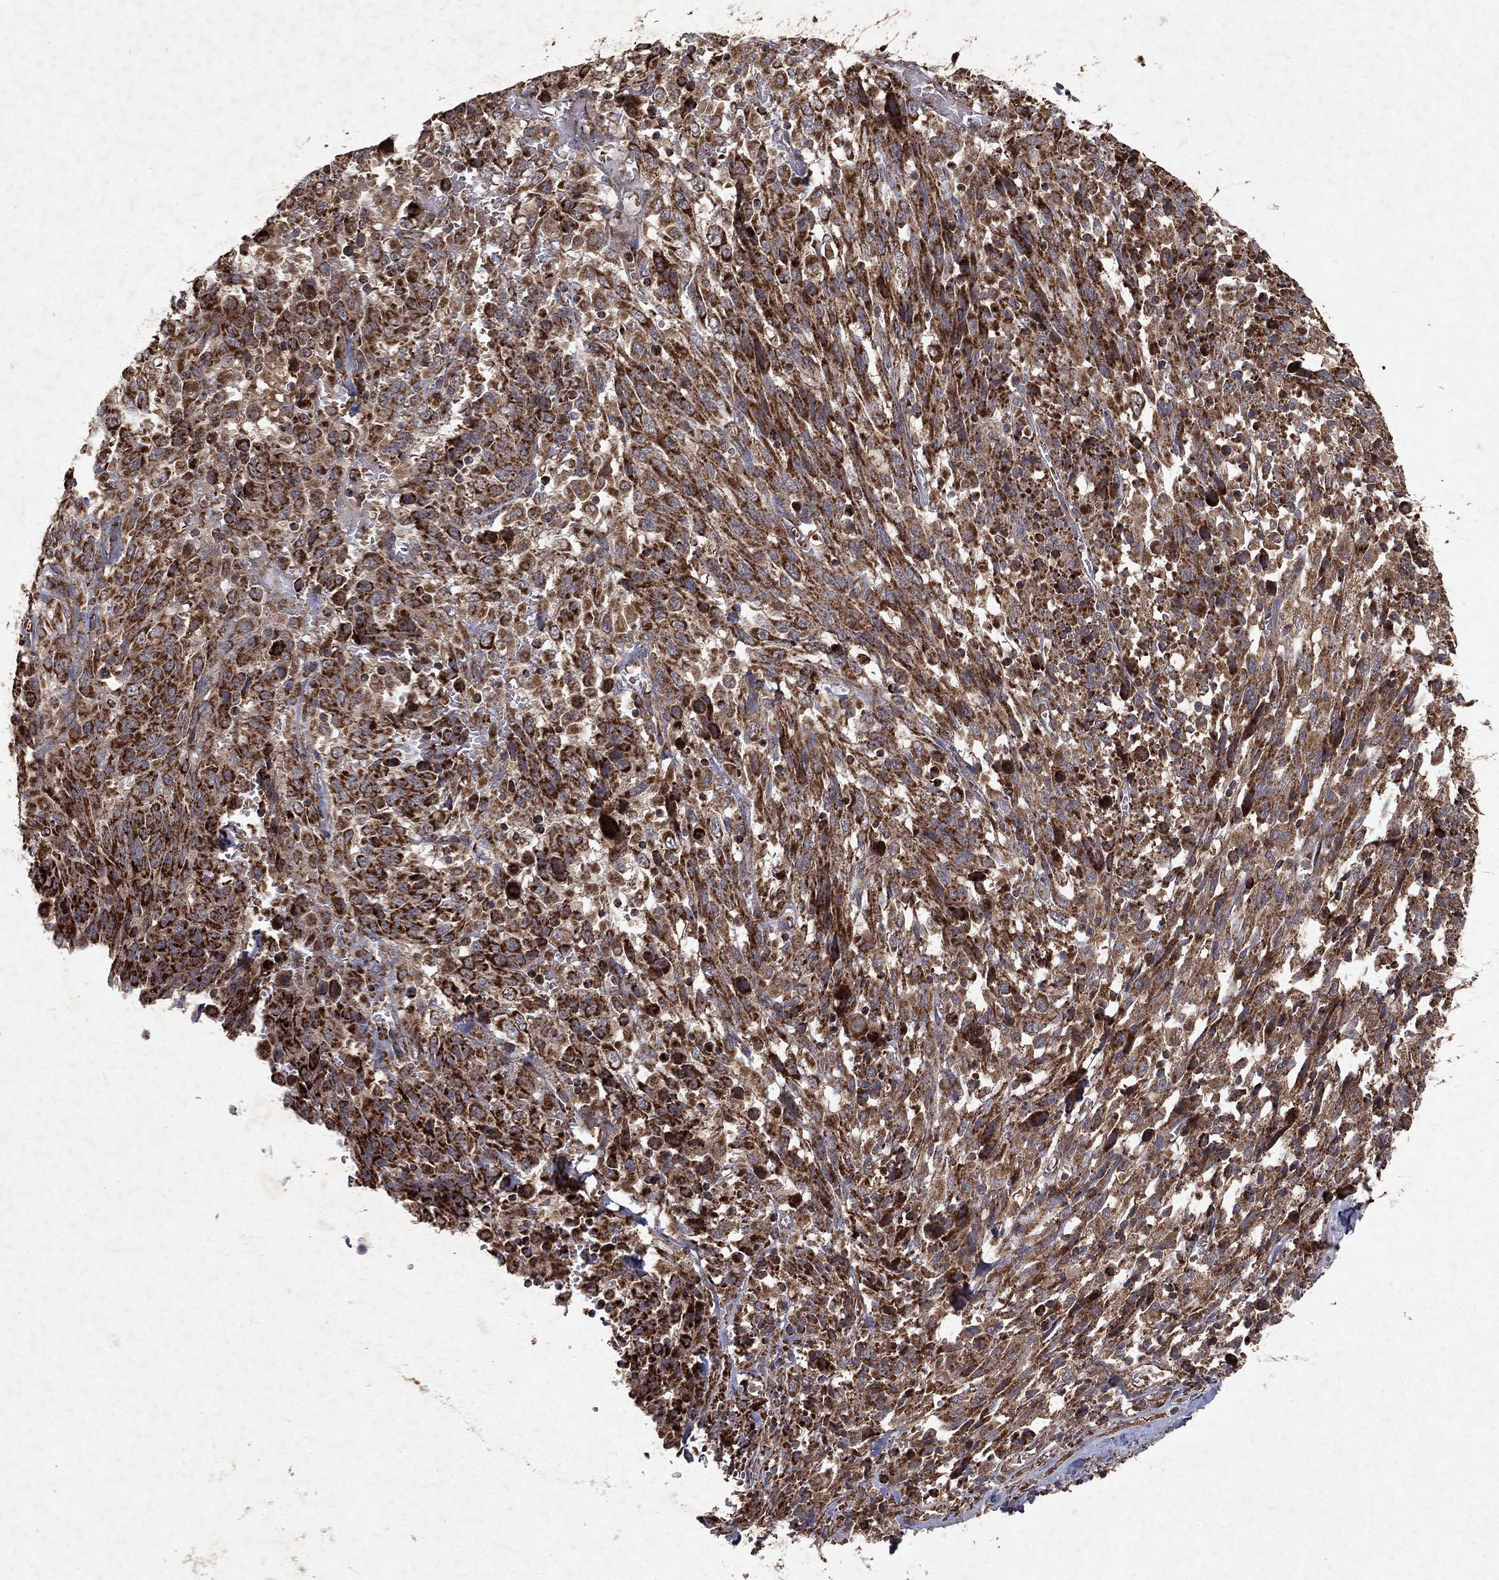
{"staining": {"intensity": "strong", "quantity": ">75%", "location": "cytoplasmic/membranous"}, "tissue": "melanoma", "cell_type": "Tumor cells", "image_type": "cancer", "snomed": [{"axis": "morphology", "description": "Malignant melanoma, NOS"}, {"axis": "topography", "description": "Skin"}], "caption": "Malignant melanoma stained with DAB (3,3'-diaminobenzidine) immunohistochemistry displays high levels of strong cytoplasmic/membranous staining in approximately >75% of tumor cells.", "gene": "PYROXD2", "patient": {"sex": "female", "age": 91}}